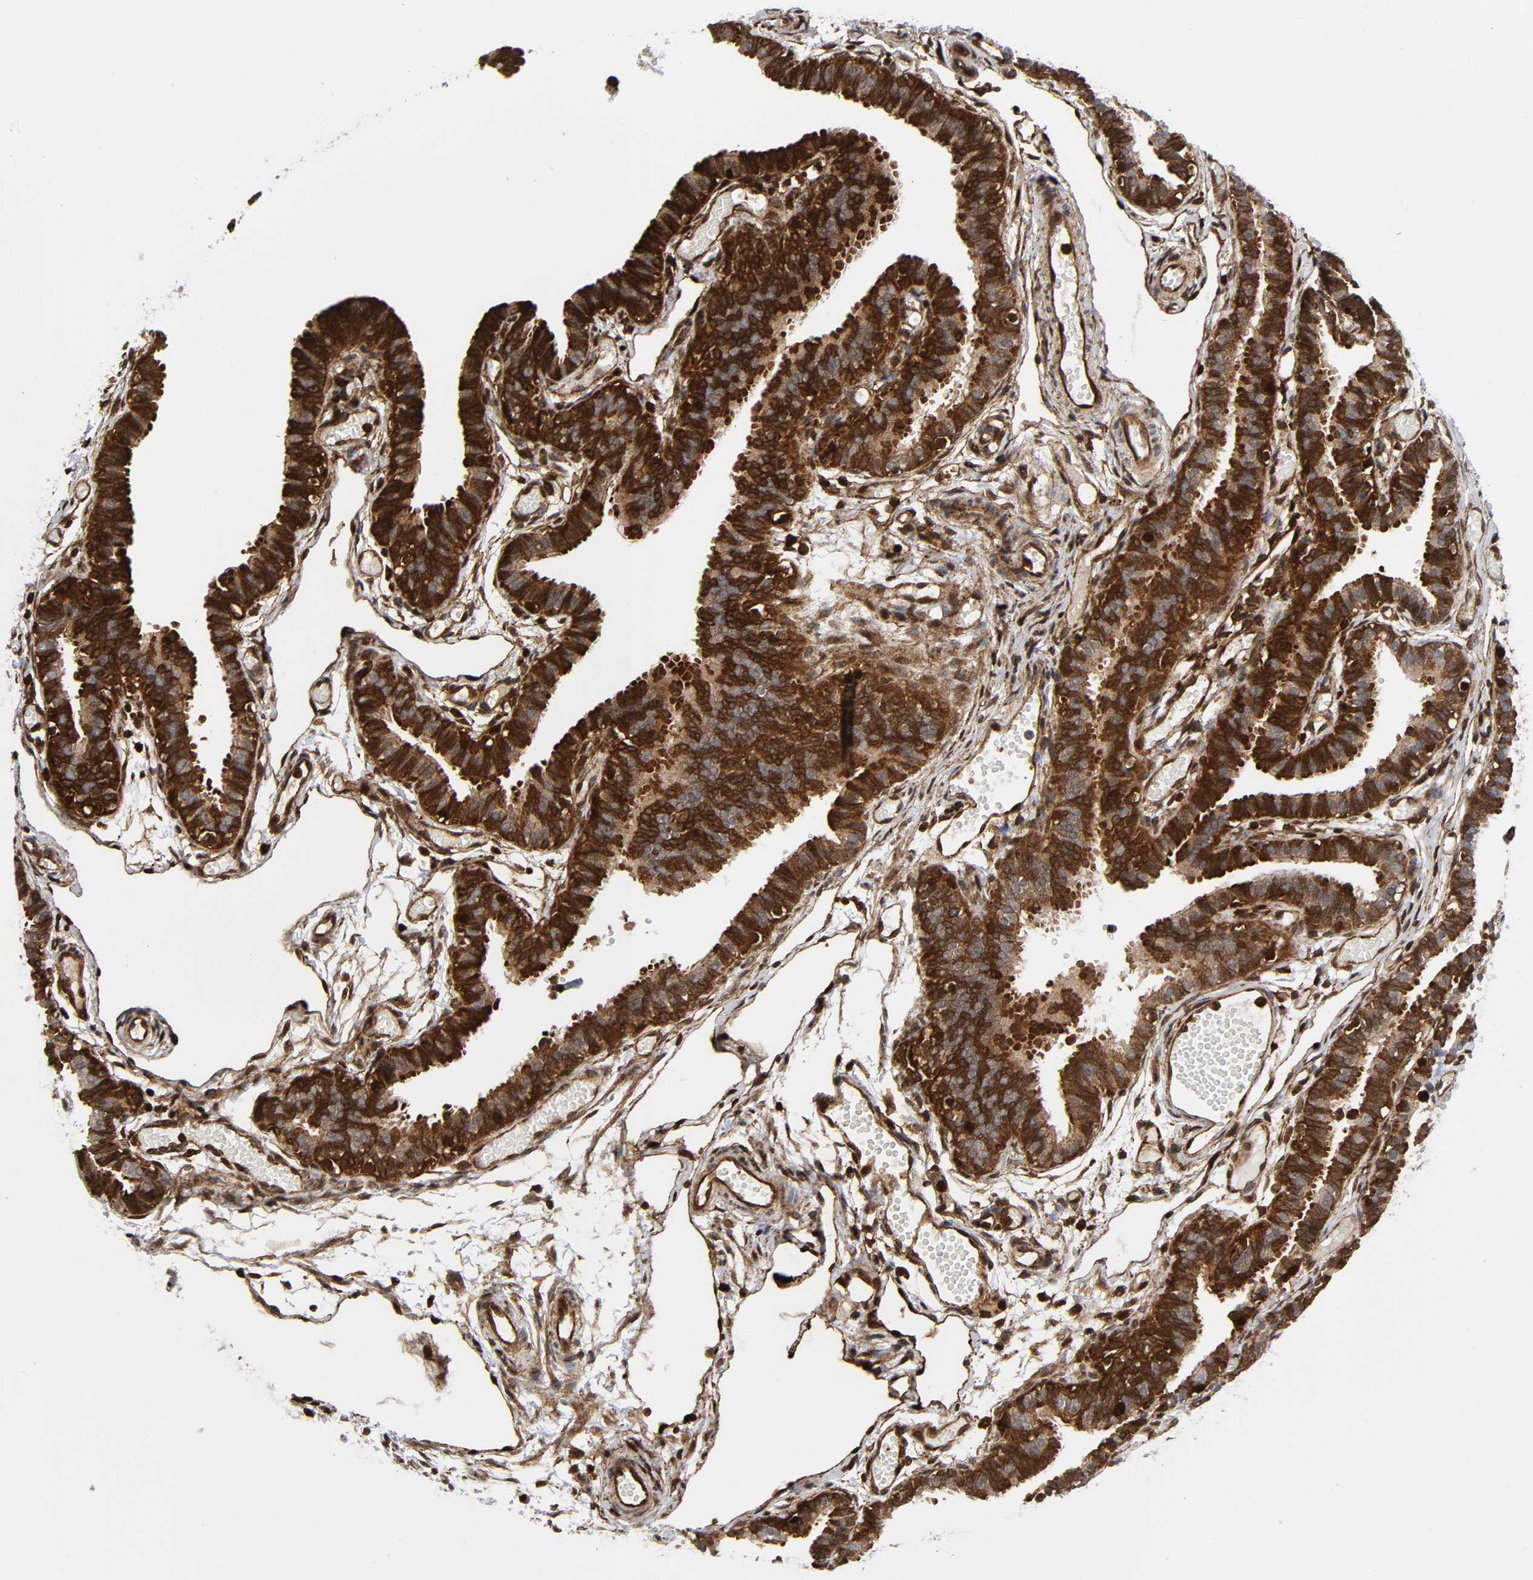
{"staining": {"intensity": "strong", "quantity": "25%-75%", "location": "cytoplasmic/membranous"}, "tissue": "fallopian tube", "cell_type": "Glandular cells", "image_type": "normal", "snomed": [{"axis": "morphology", "description": "Normal tissue, NOS"}, {"axis": "topography", "description": "Fallopian tube"}], "caption": "Human fallopian tube stained for a protein (brown) displays strong cytoplasmic/membranous positive positivity in about 25%-75% of glandular cells.", "gene": "MAPK1", "patient": {"sex": "female", "age": 29}}